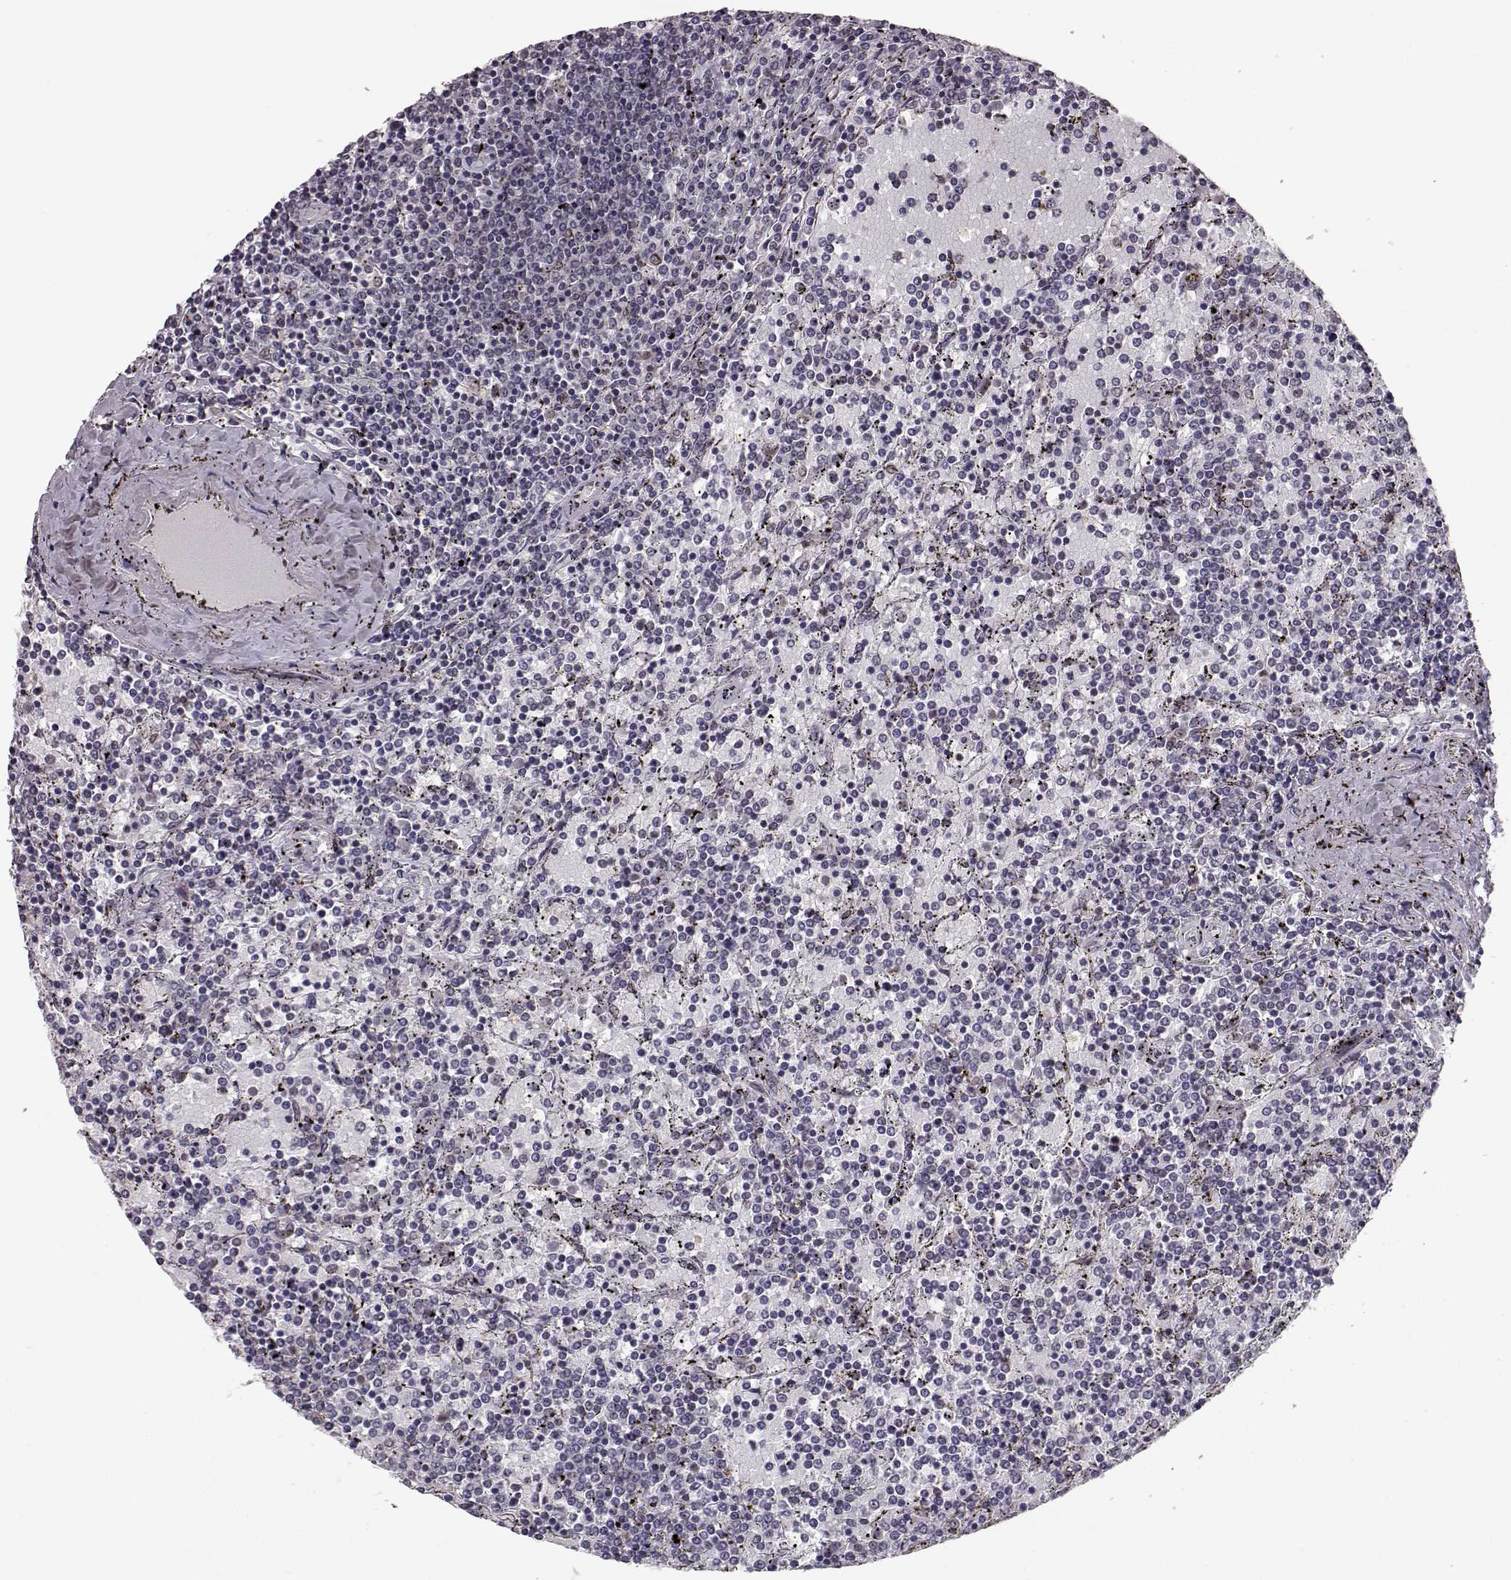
{"staining": {"intensity": "negative", "quantity": "none", "location": "none"}, "tissue": "lymphoma", "cell_type": "Tumor cells", "image_type": "cancer", "snomed": [{"axis": "morphology", "description": "Malignant lymphoma, non-Hodgkin's type, Low grade"}, {"axis": "topography", "description": "Spleen"}], "caption": "Tumor cells show no significant protein expression in malignant lymphoma, non-Hodgkin's type (low-grade).", "gene": "NUP37", "patient": {"sex": "female", "age": 77}}